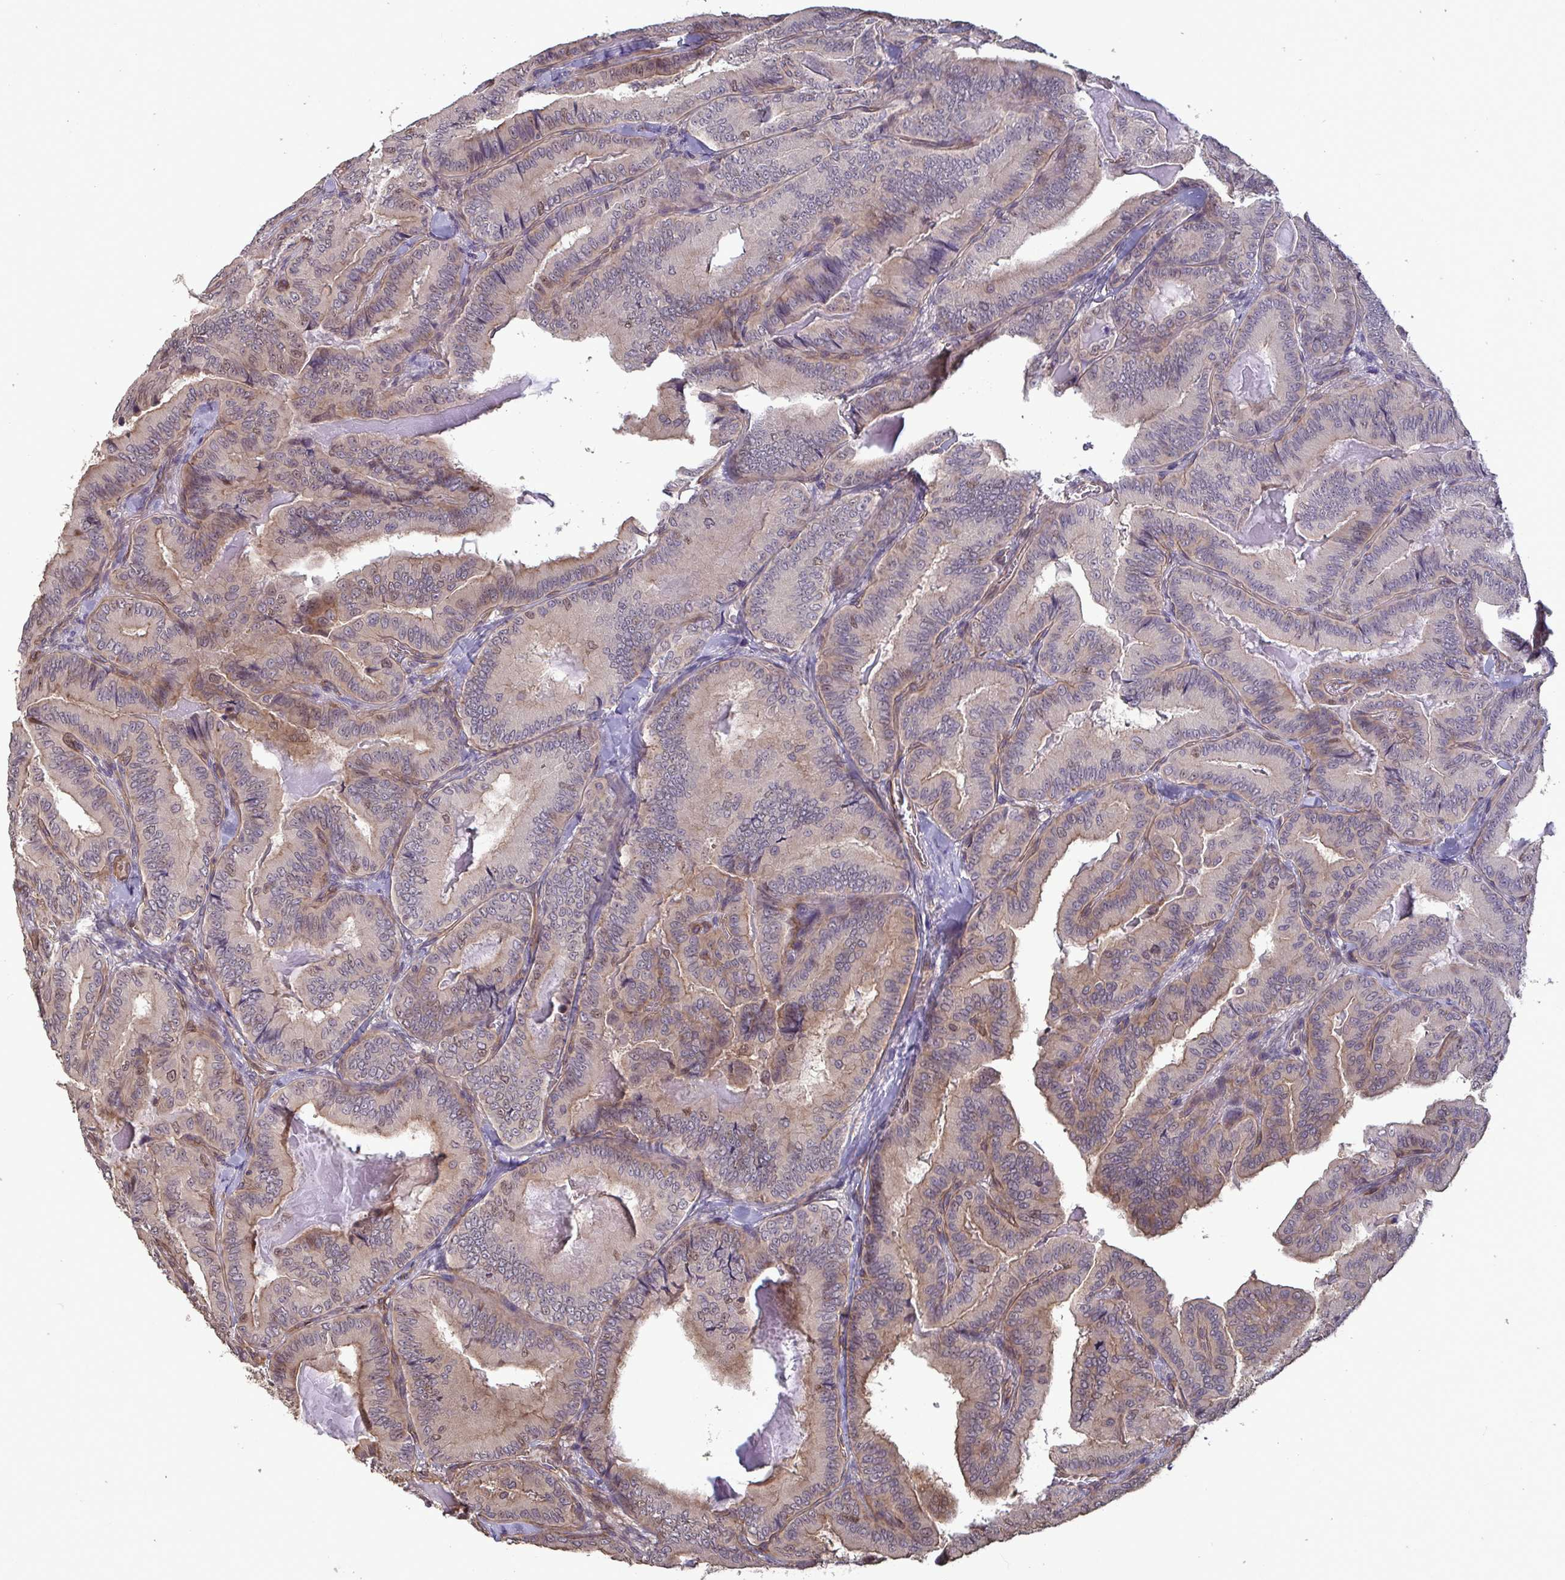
{"staining": {"intensity": "moderate", "quantity": "<25%", "location": "nuclear"}, "tissue": "thyroid cancer", "cell_type": "Tumor cells", "image_type": "cancer", "snomed": [{"axis": "morphology", "description": "Papillary adenocarcinoma, NOS"}, {"axis": "topography", "description": "Thyroid gland"}], "caption": "Immunohistochemical staining of thyroid cancer shows low levels of moderate nuclear positivity in about <25% of tumor cells.", "gene": "IPO5", "patient": {"sex": "male", "age": 61}}